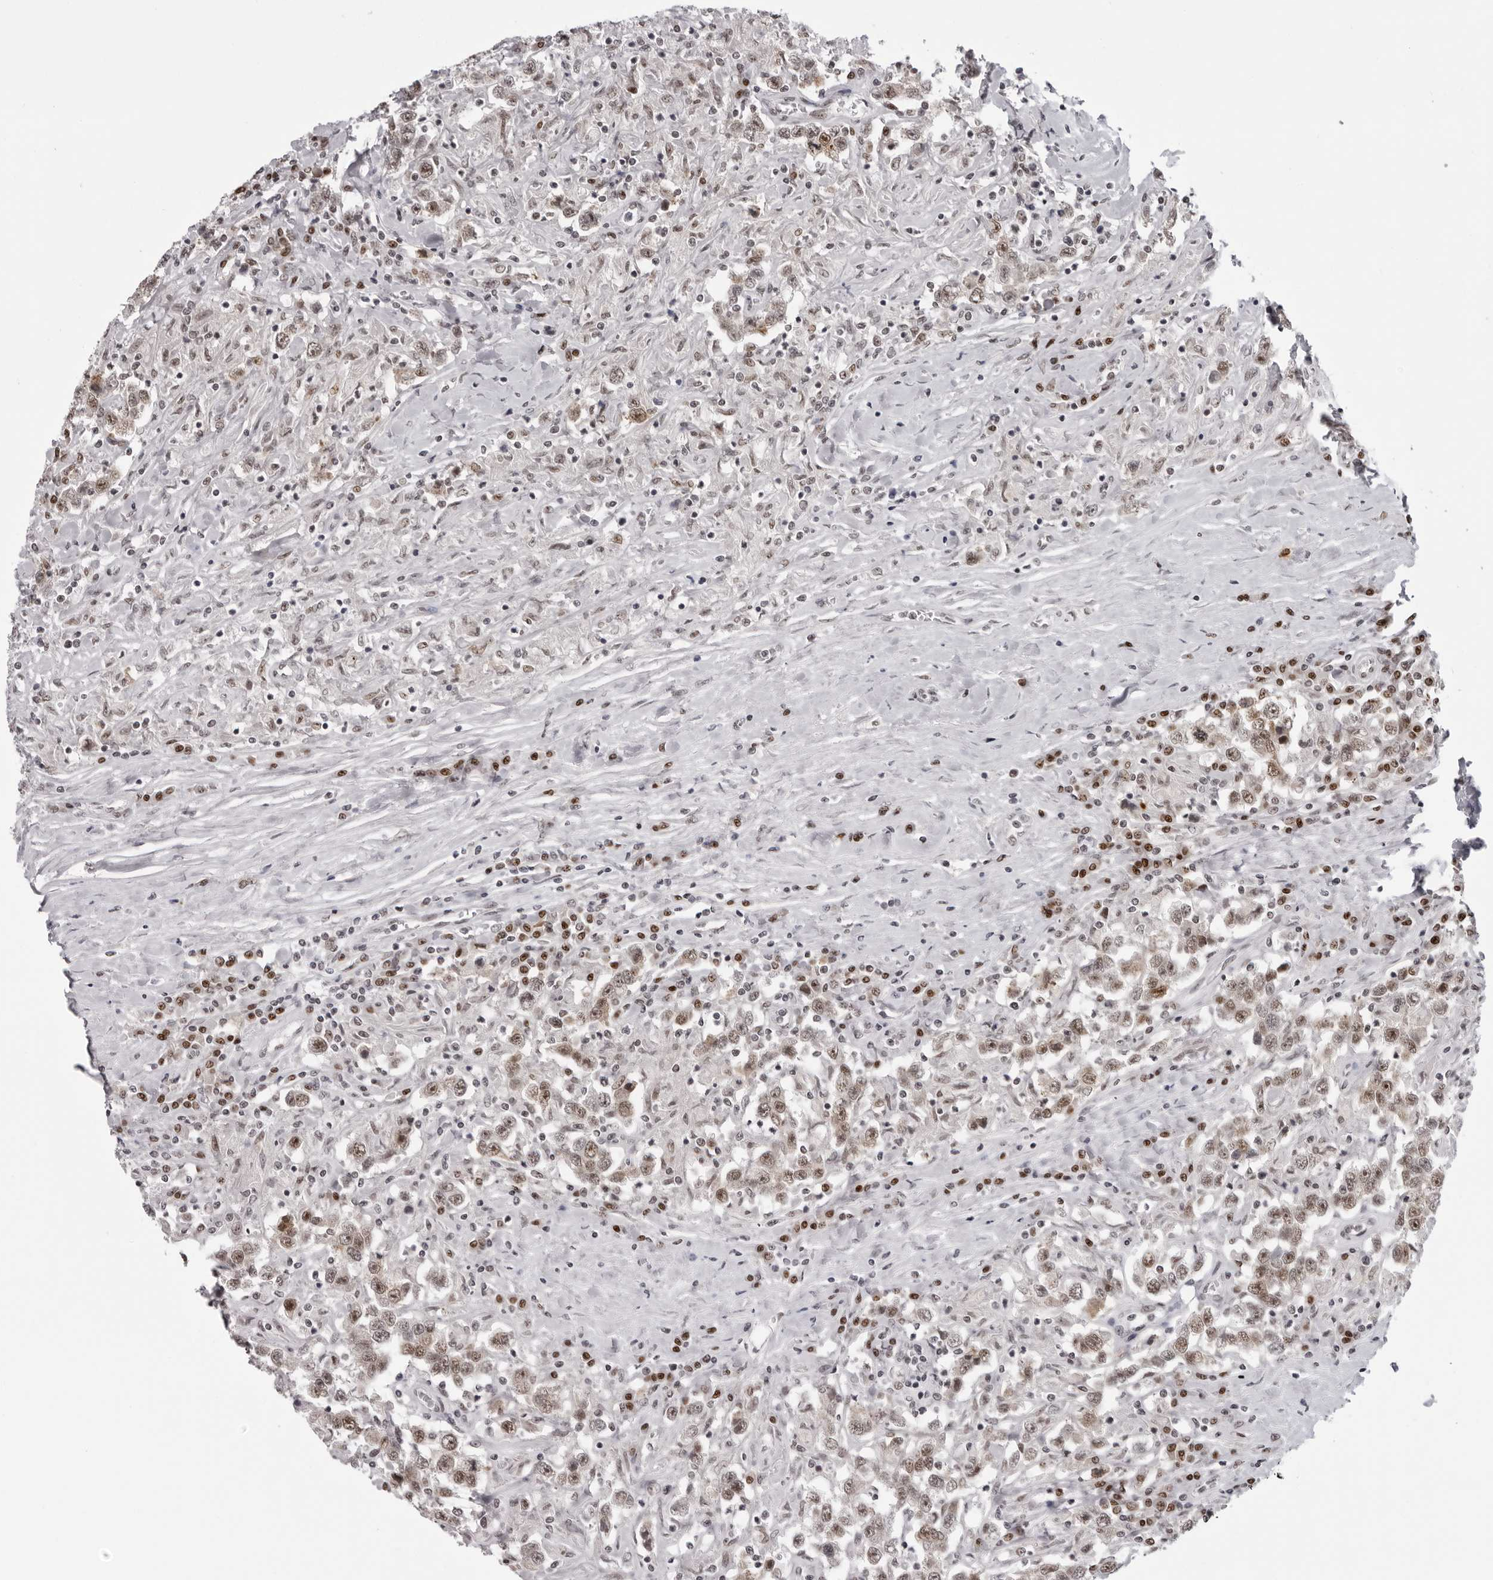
{"staining": {"intensity": "moderate", "quantity": ">75%", "location": "nuclear"}, "tissue": "testis cancer", "cell_type": "Tumor cells", "image_type": "cancer", "snomed": [{"axis": "morphology", "description": "Seminoma, NOS"}, {"axis": "topography", "description": "Testis"}], "caption": "Tumor cells reveal medium levels of moderate nuclear staining in about >75% of cells in human testis seminoma.", "gene": "HEXIM2", "patient": {"sex": "male", "age": 41}}